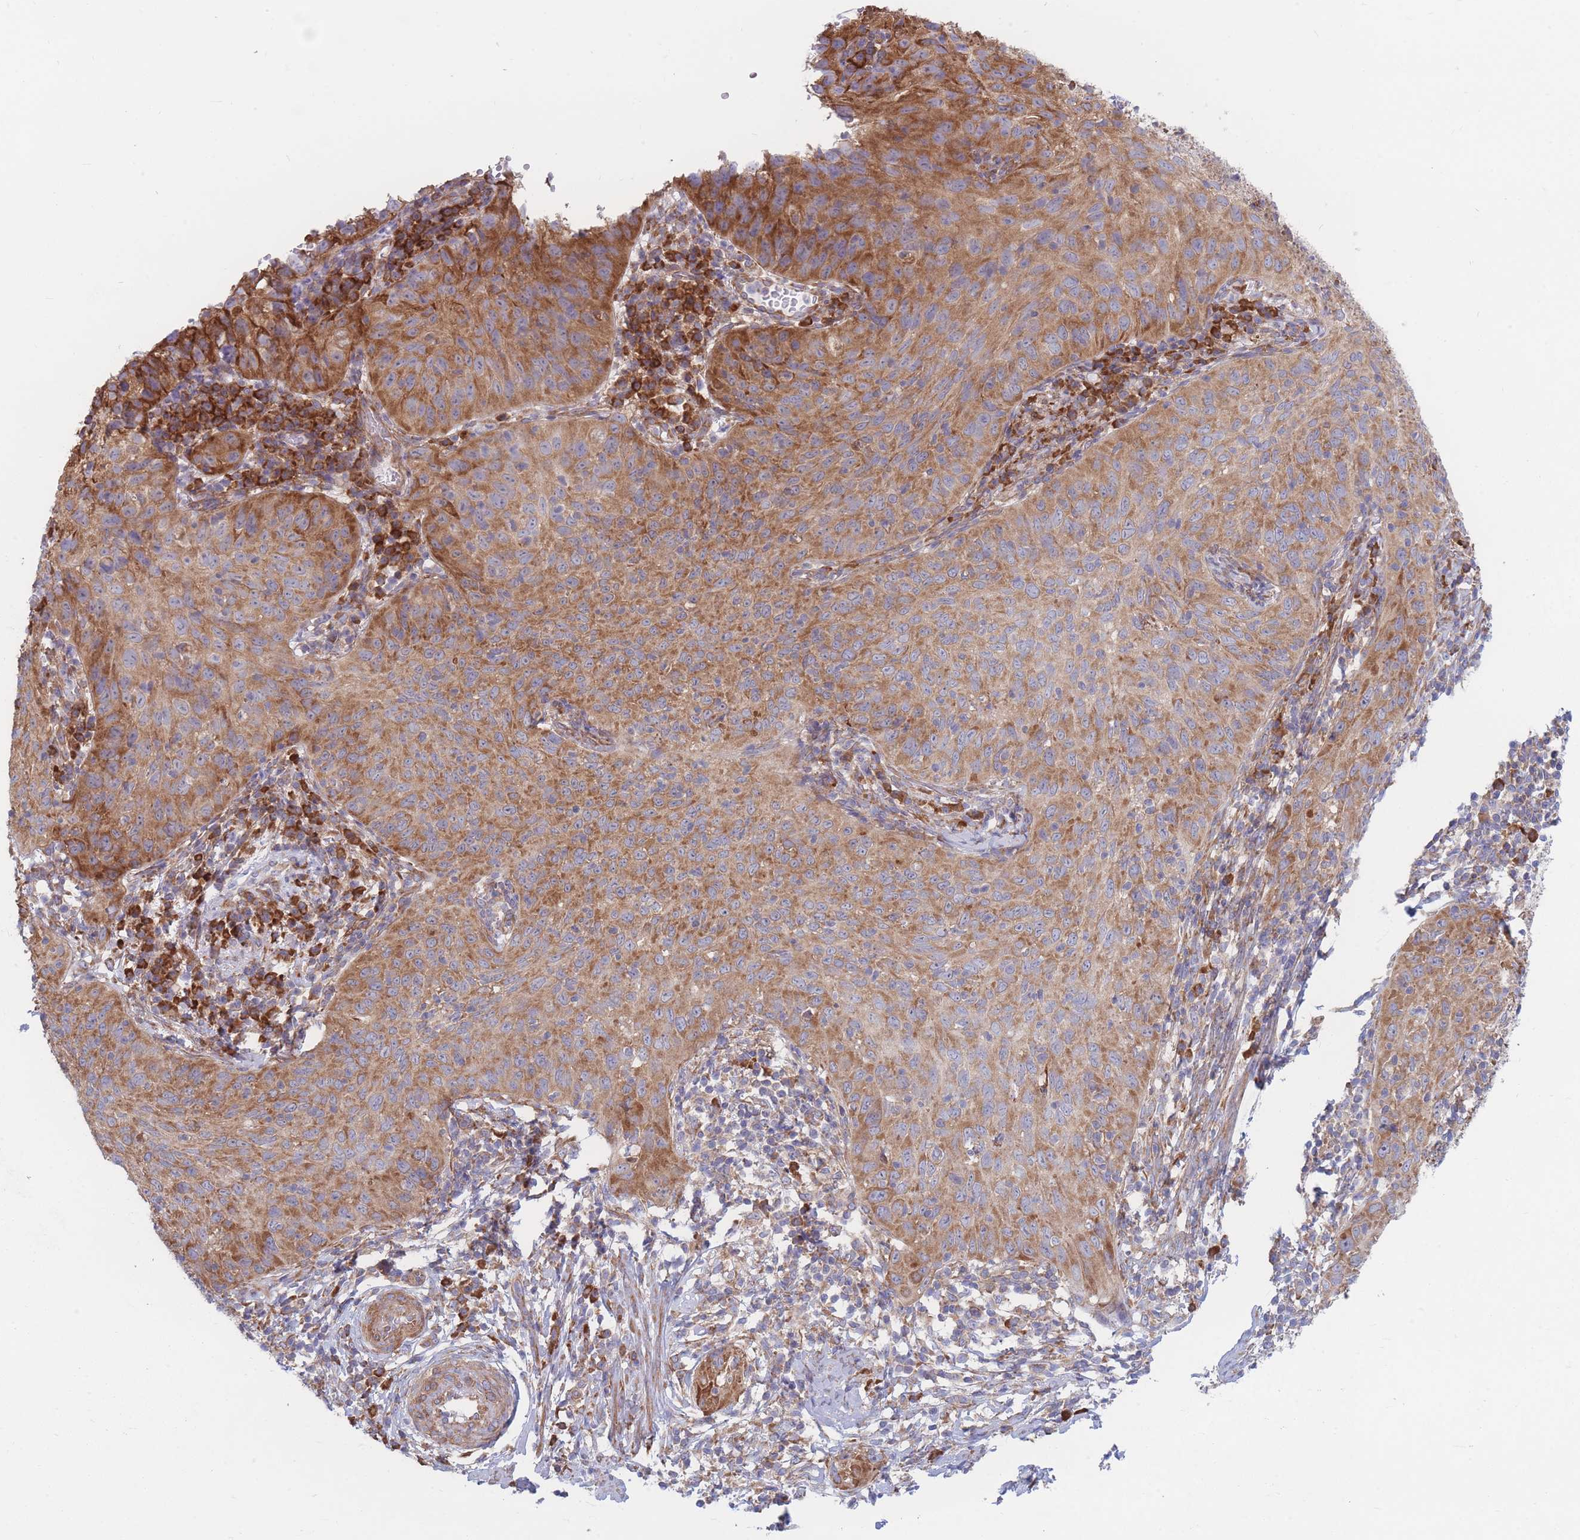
{"staining": {"intensity": "moderate", "quantity": ">75%", "location": "cytoplasmic/membranous"}, "tissue": "cervical cancer", "cell_type": "Tumor cells", "image_type": "cancer", "snomed": [{"axis": "morphology", "description": "Squamous cell carcinoma, NOS"}, {"axis": "topography", "description": "Cervix"}], "caption": "Squamous cell carcinoma (cervical) stained with a brown dye displays moderate cytoplasmic/membranous positive staining in approximately >75% of tumor cells.", "gene": "RPL8", "patient": {"sex": "female", "age": 30}}